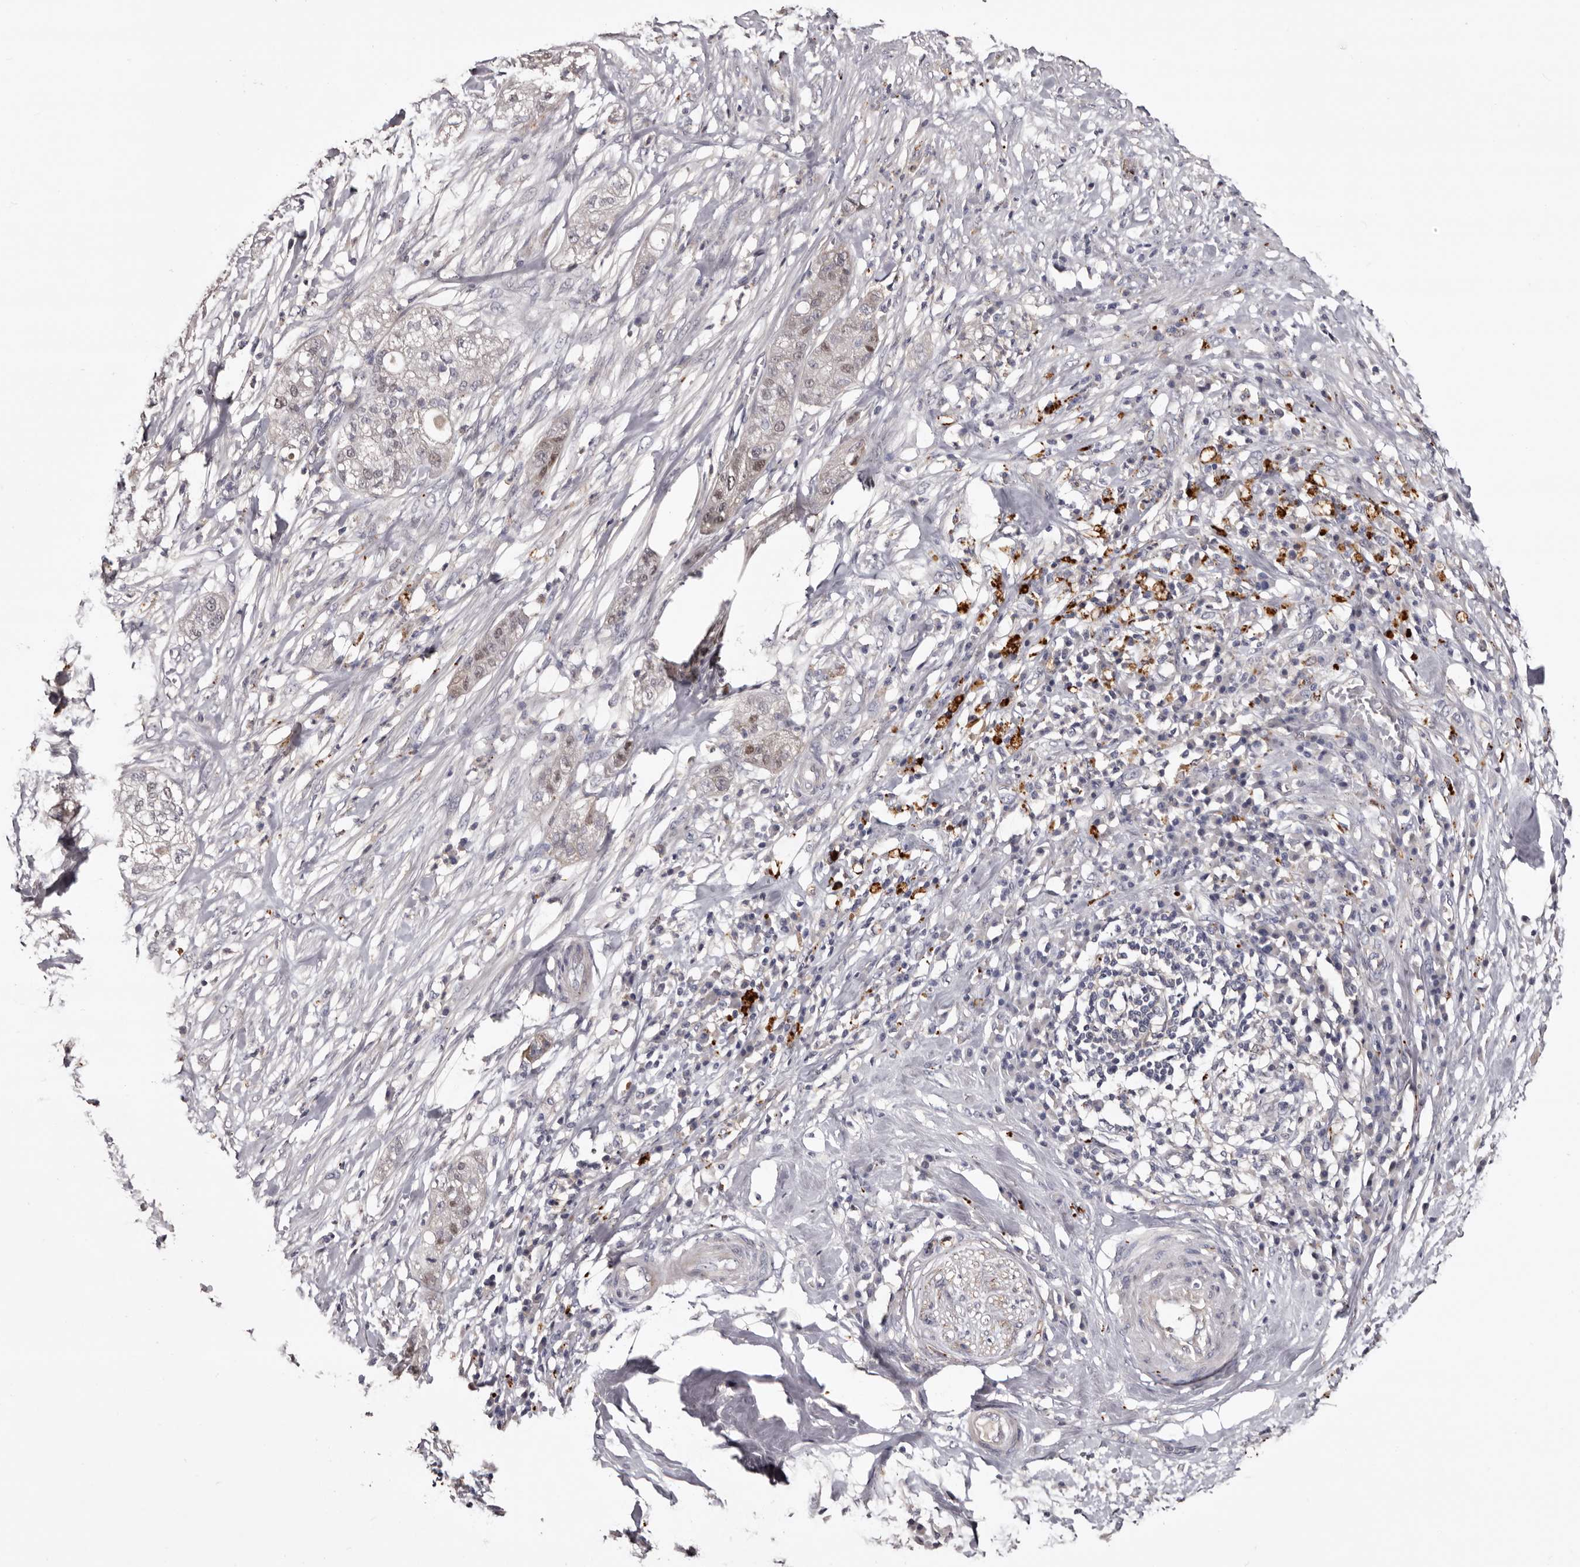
{"staining": {"intensity": "weak", "quantity": "25%-75%", "location": "nuclear"}, "tissue": "pancreatic cancer", "cell_type": "Tumor cells", "image_type": "cancer", "snomed": [{"axis": "morphology", "description": "Adenocarcinoma, NOS"}, {"axis": "topography", "description": "Pancreas"}], "caption": "Adenocarcinoma (pancreatic) was stained to show a protein in brown. There is low levels of weak nuclear positivity in about 25%-75% of tumor cells. (Brightfield microscopy of DAB IHC at high magnification).", "gene": "SLC10A4", "patient": {"sex": "female", "age": 78}}